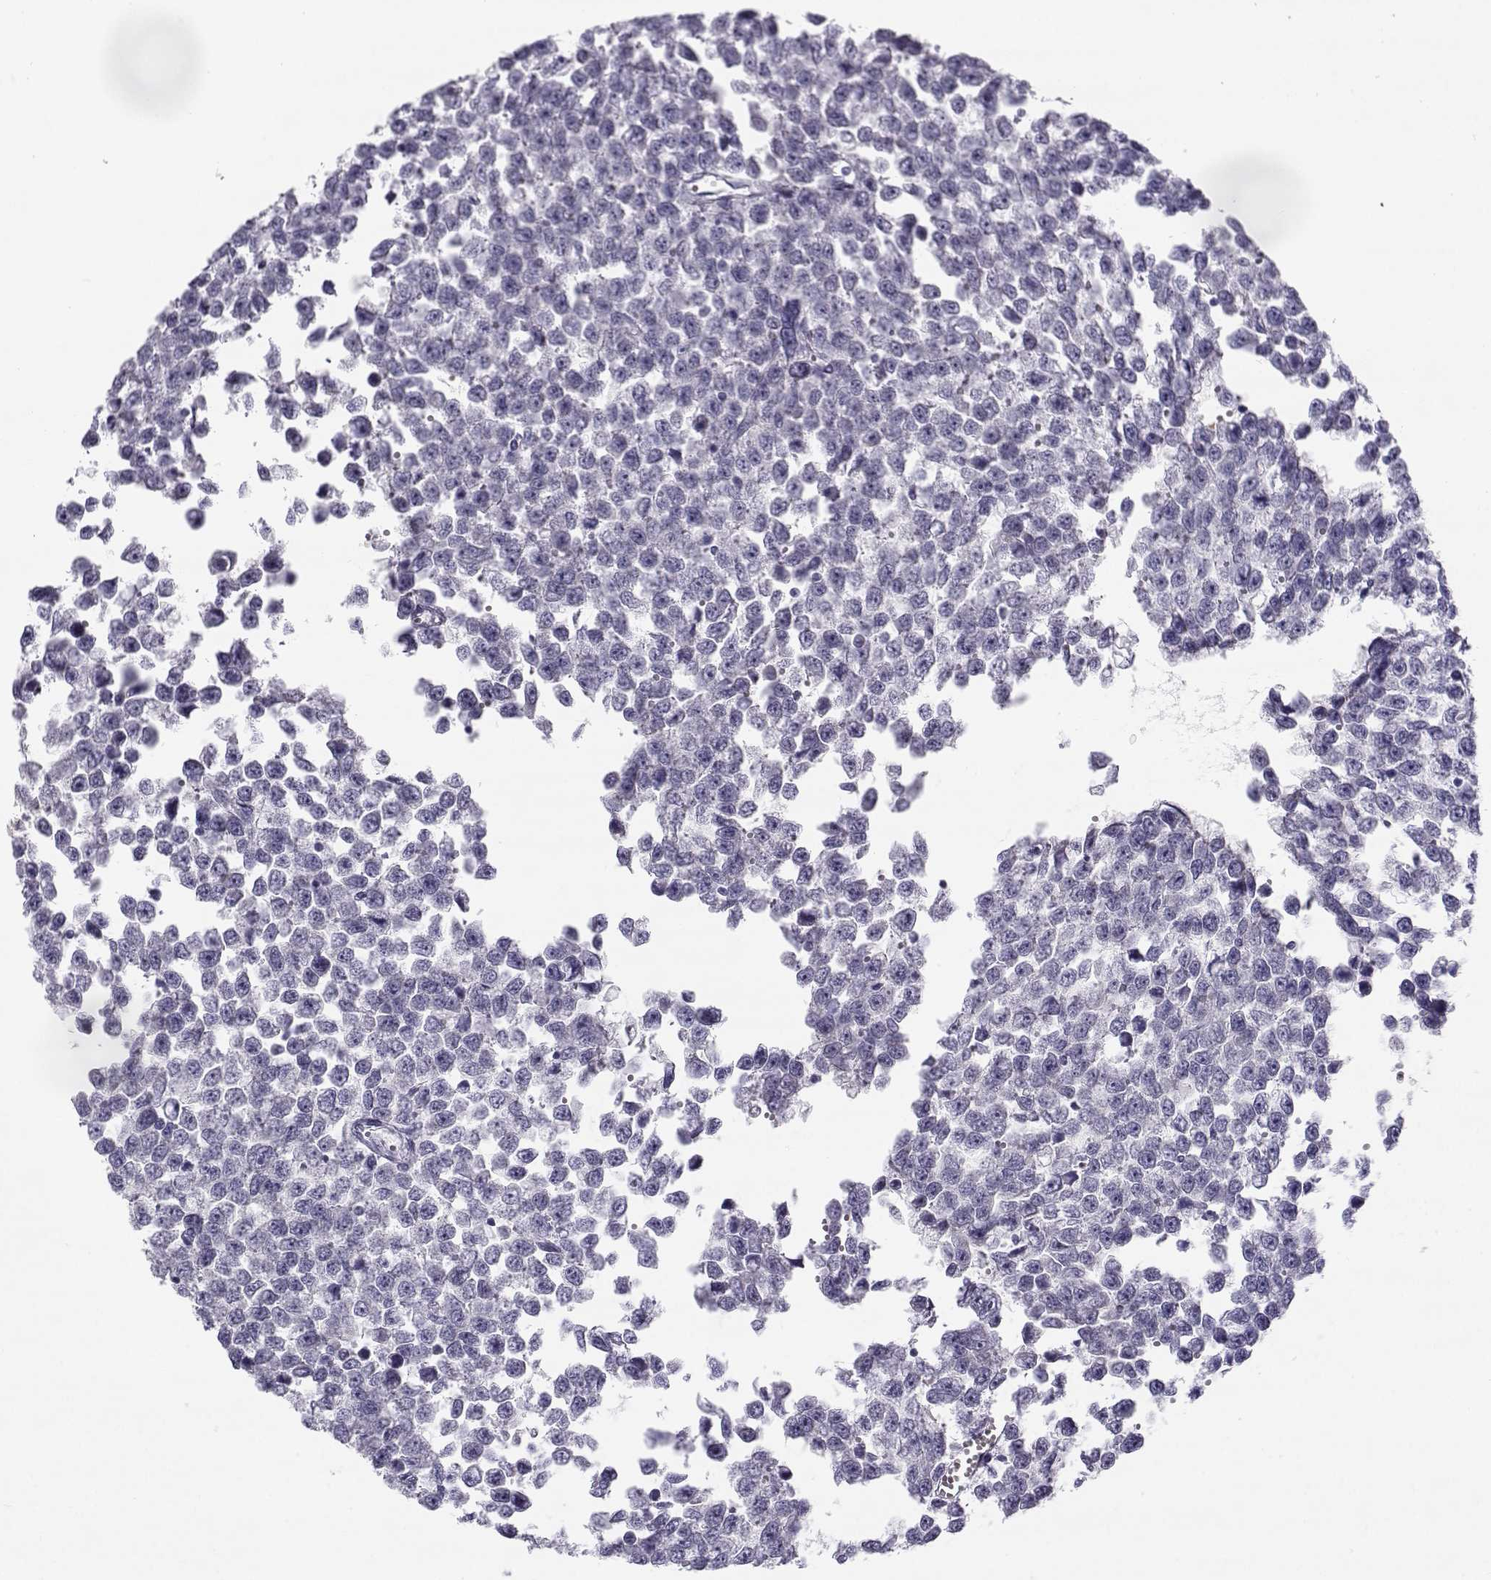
{"staining": {"intensity": "negative", "quantity": "none", "location": "none"}, "tissue": "testis cancer", "cell_type": "Tumor cells", "image_type": "cancer", "snomed": [{"axis": "morphology", "description": "Normal tissue, NOS"}, {"axis": "morphology", "description": "Seminoma, NOS"}, {"axis": "topography", "description": "Testis"}, {"axis": "topography", "description": "Epididymis"}], "caption": "There is no significant positivity in tumor cells of testis cancer. Brightfield microscopy of IHC stained with DAB (3,3'-diaminobenzidine) (brown) and hematoxylin (blue), captured at high magnification.", "gene": "CREB3L3", "patient": {"sex": "male", "age": 34}}